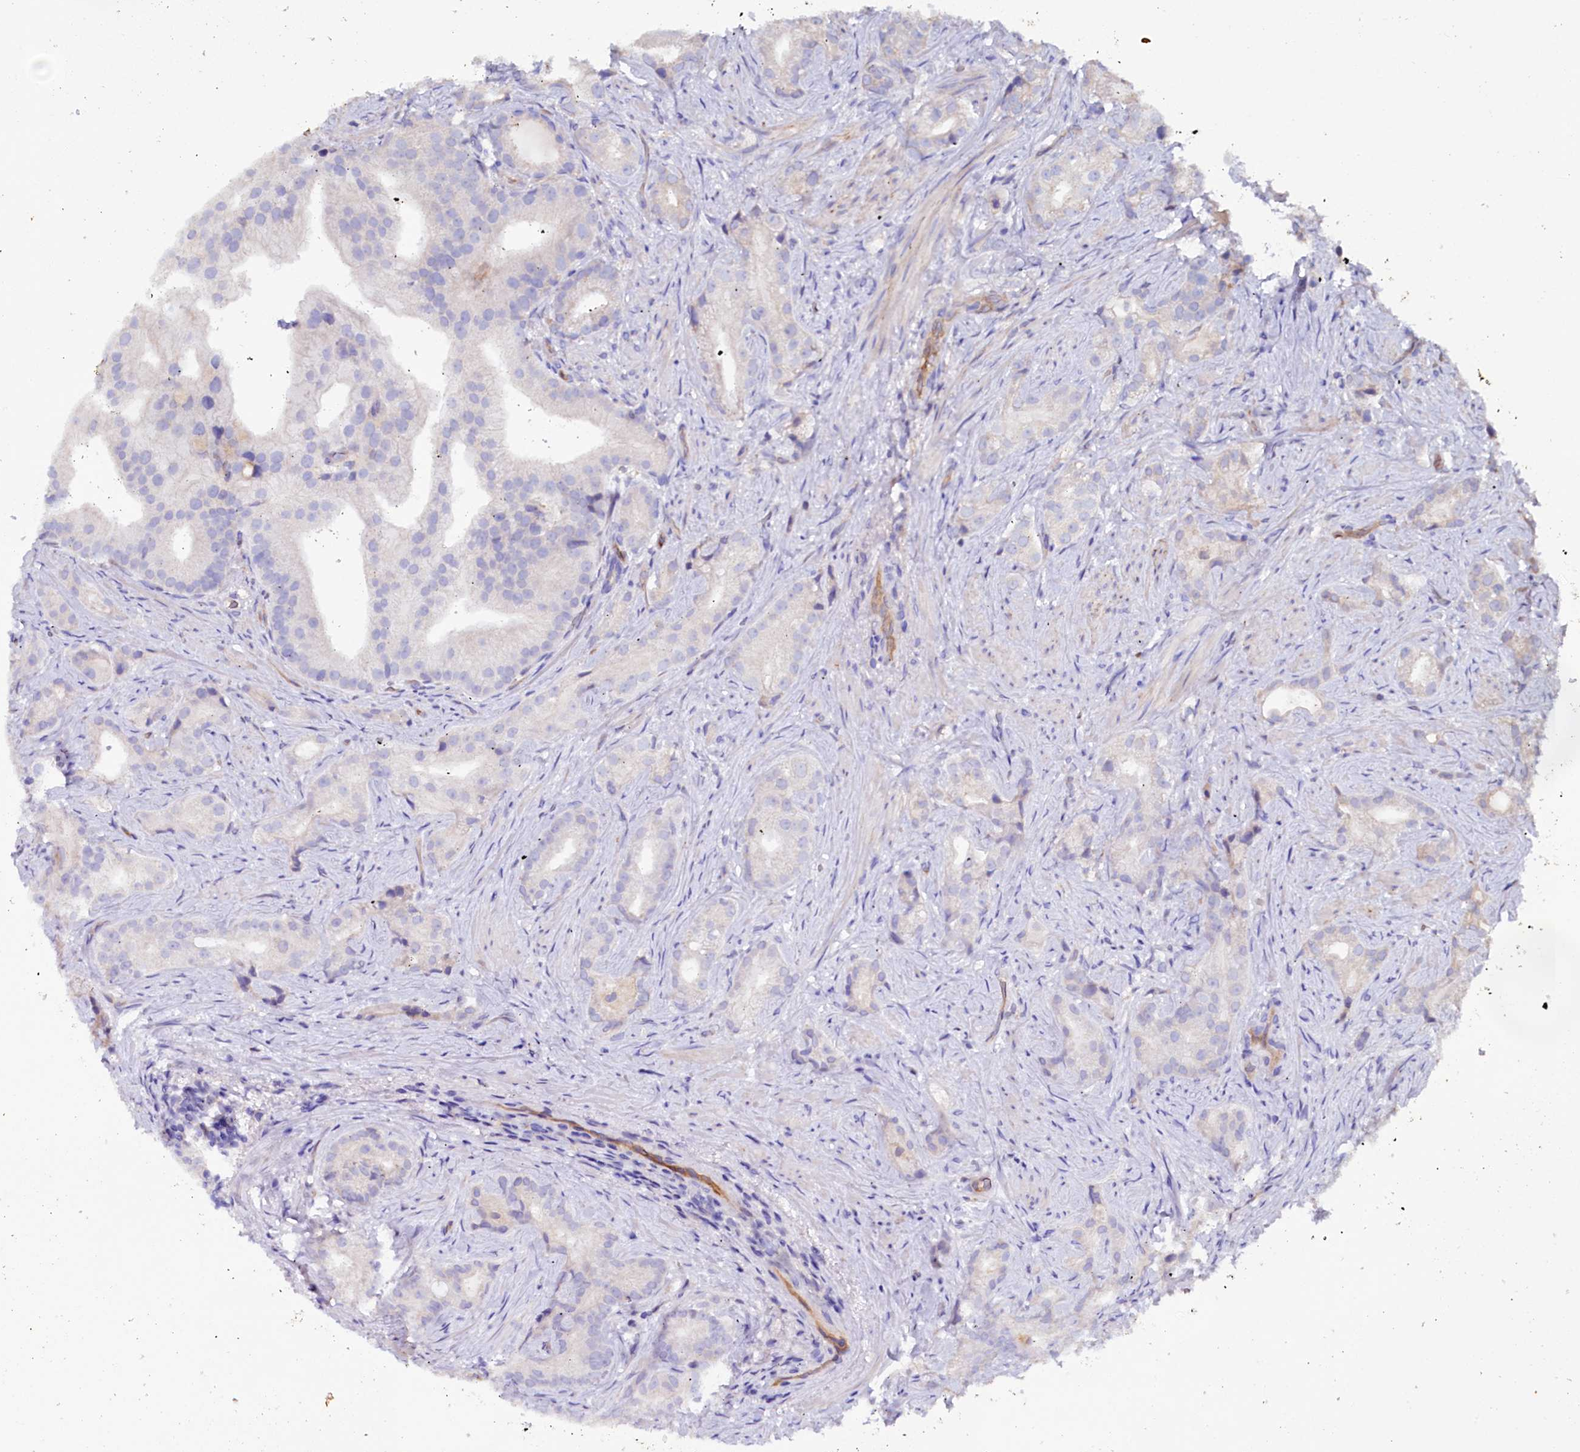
{"staining": {"intensity": "negative", "quantity": "none", "location": "none"}, "tissue": "prostate cancer", "cell_type": "Tumor cells", "image_type": "cancer", "snomed": [{"axis": "morphology", "description": "Adenocarcinoma, Low grade"}, {"axis": "topography", "description": "Prostate"}], "caption": "DAB (3,3'-diaminobenzidine) immunohistochemical staining of human prostate cancer displays no significant positivity in tumor cells.", "gene": "IL17RD", "patient": {"sex": "male", "age": 71}}